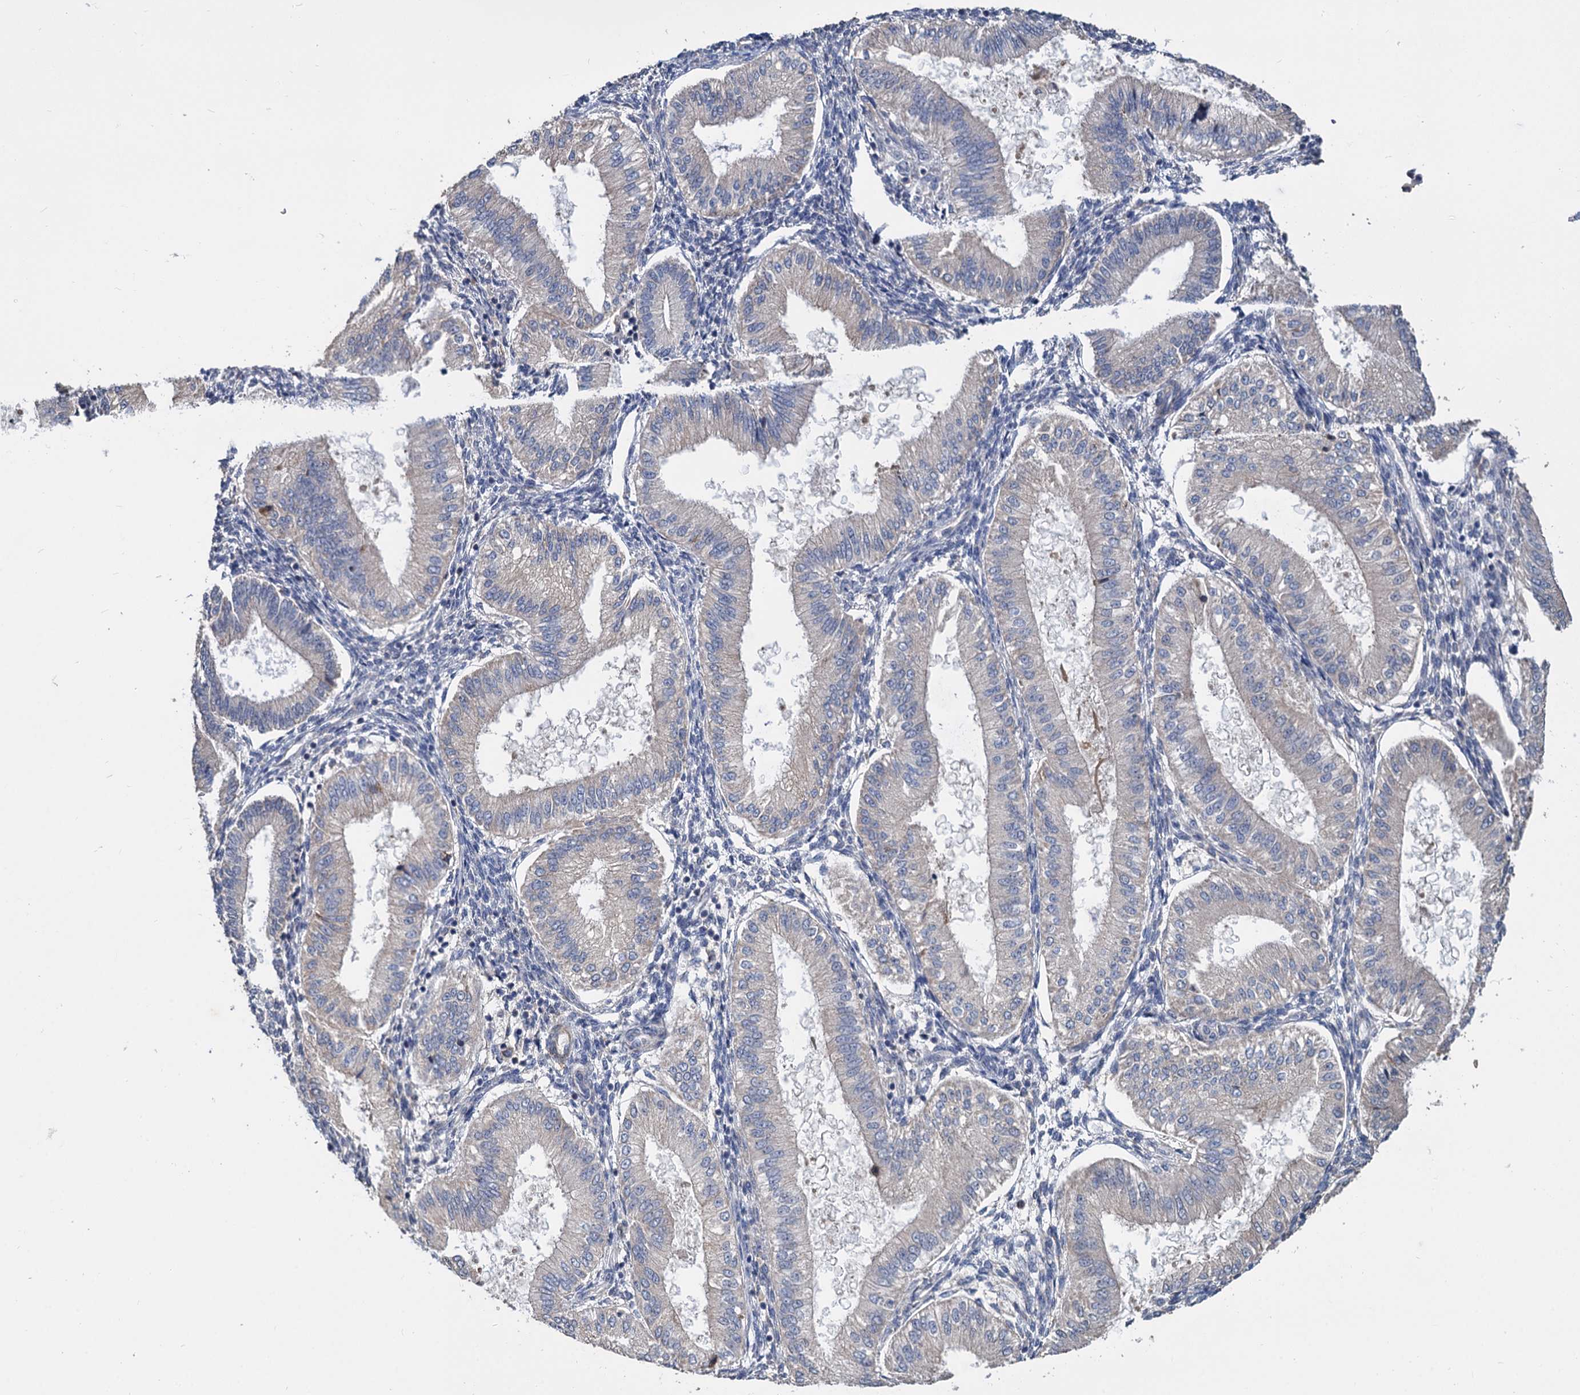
{"staining": {"intensity": "negative", "quantity": "none", "location": "none"}, "tissue": "endometrium", "cell_type": "Cells in endometrial stroma", "image_type": "normal", "snomed": [{"axis": "morphology", "description": "Normal tissue, NOS"}, {"axis": "topography", "description": "Endometrium"}], "caption": "Immunohistochemistry (IHC) photomicrograph of benign endometrium: endometrium stained with DAB exhibits no significant protein expression in cells in endometrial stroma. The staining is performed using DAB brown chromogen with nuclei counter-stained in using hematoxylin.", "gene": "ALKBH7", "patient": {"sex": "female", "age": 39}}